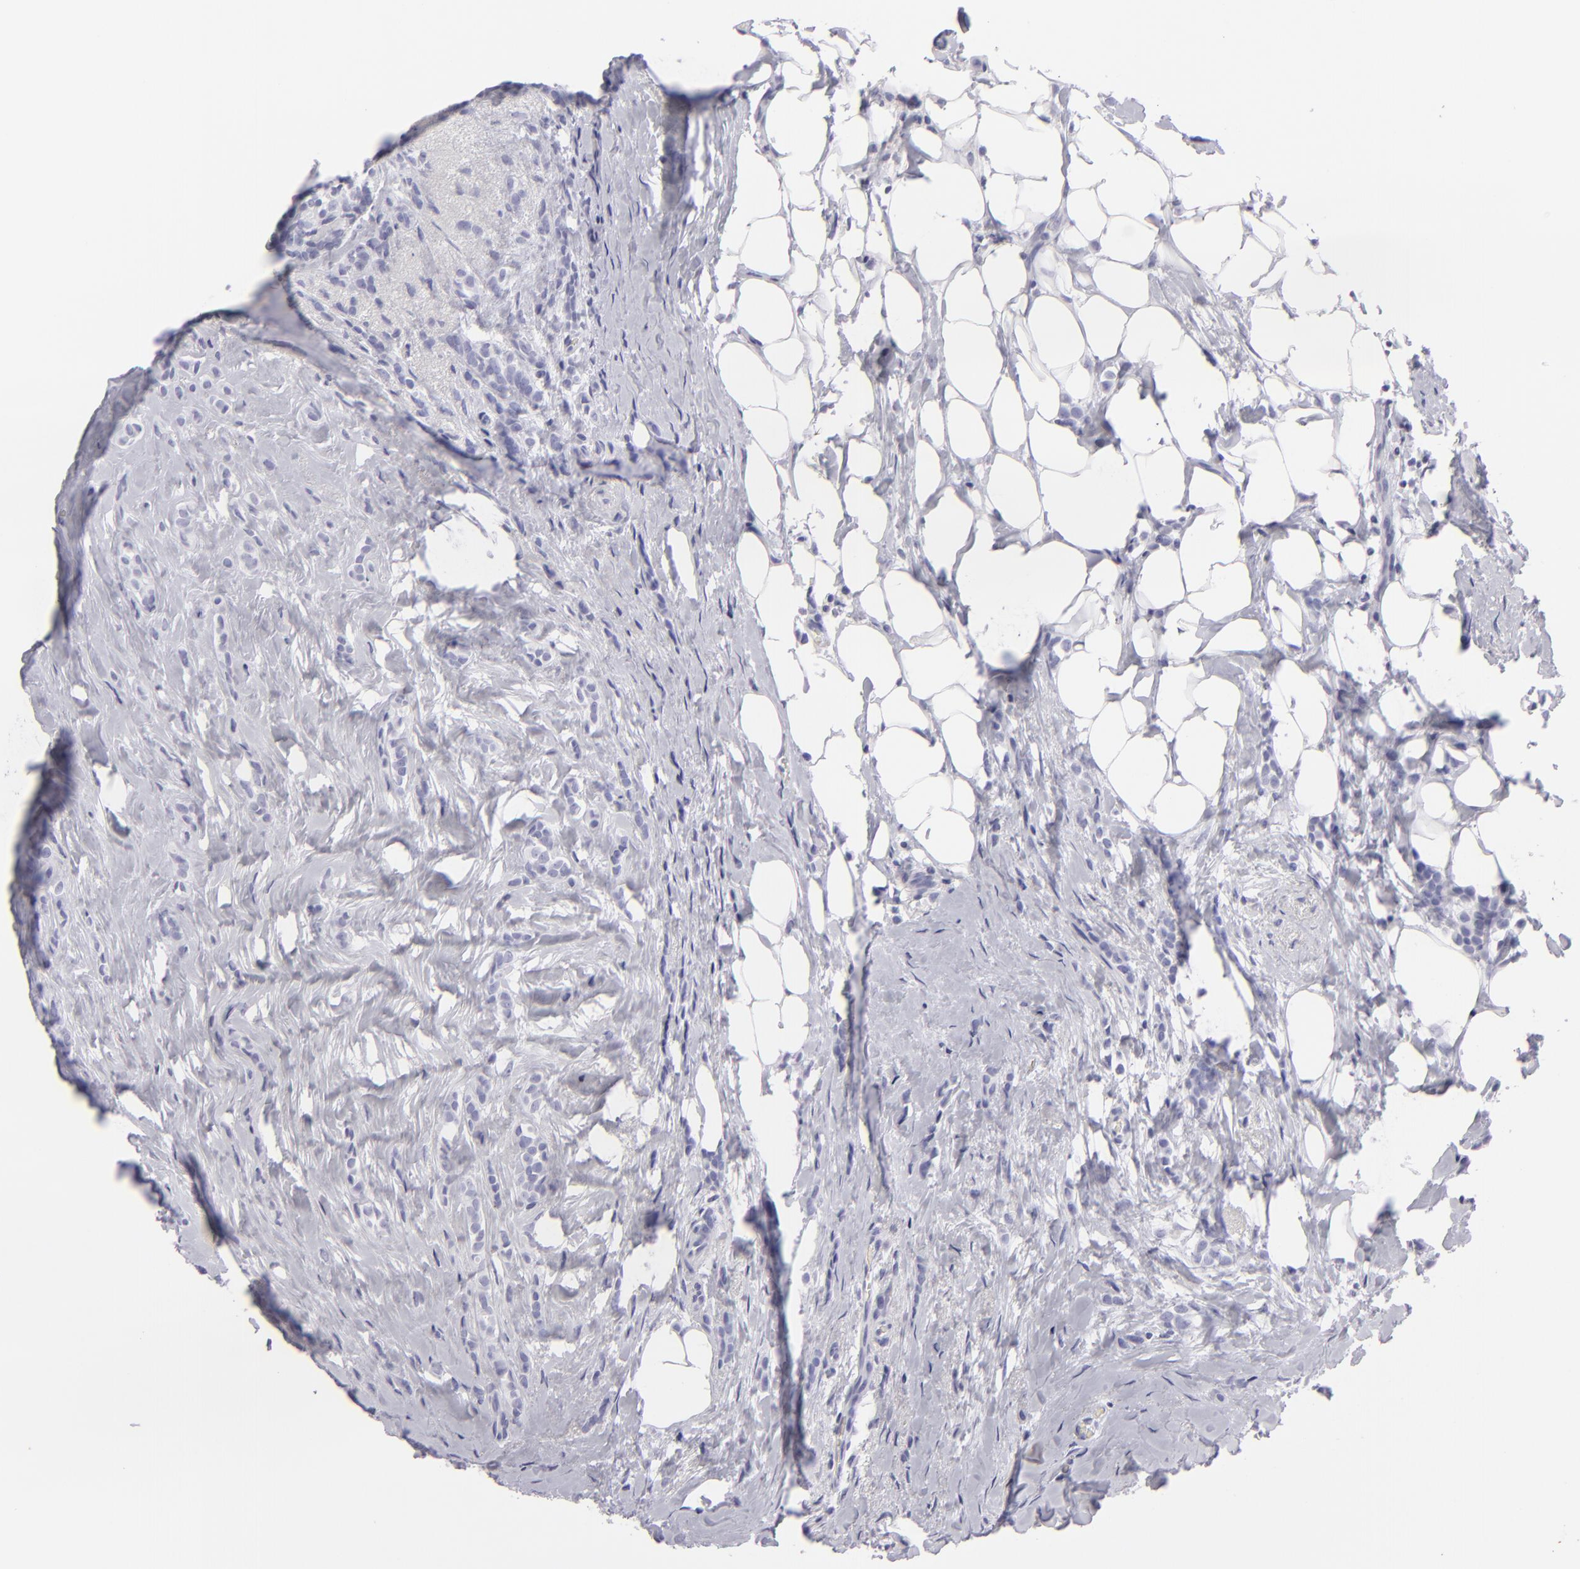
{"staining": {"intensity": "negative", "quantity": "none", "location": "none"}, "tissue": "breast cancer", "cell_type": "Tumor cells", "image_type": "cancer", "snomed": [{"axis": "morphology", "description": "Lobular carcinoma"}, {"axis": "topography", "description": "Breast"}], "caption": "This micrograph is of breast cancer (lobular carcinoma) stained with IHC to label a protein in brown with the nuclei are counter-stained blue. There is no positivity in tumor cells.", "gene": "KRT1", "patient": {"sex": "female", "age": 56}}